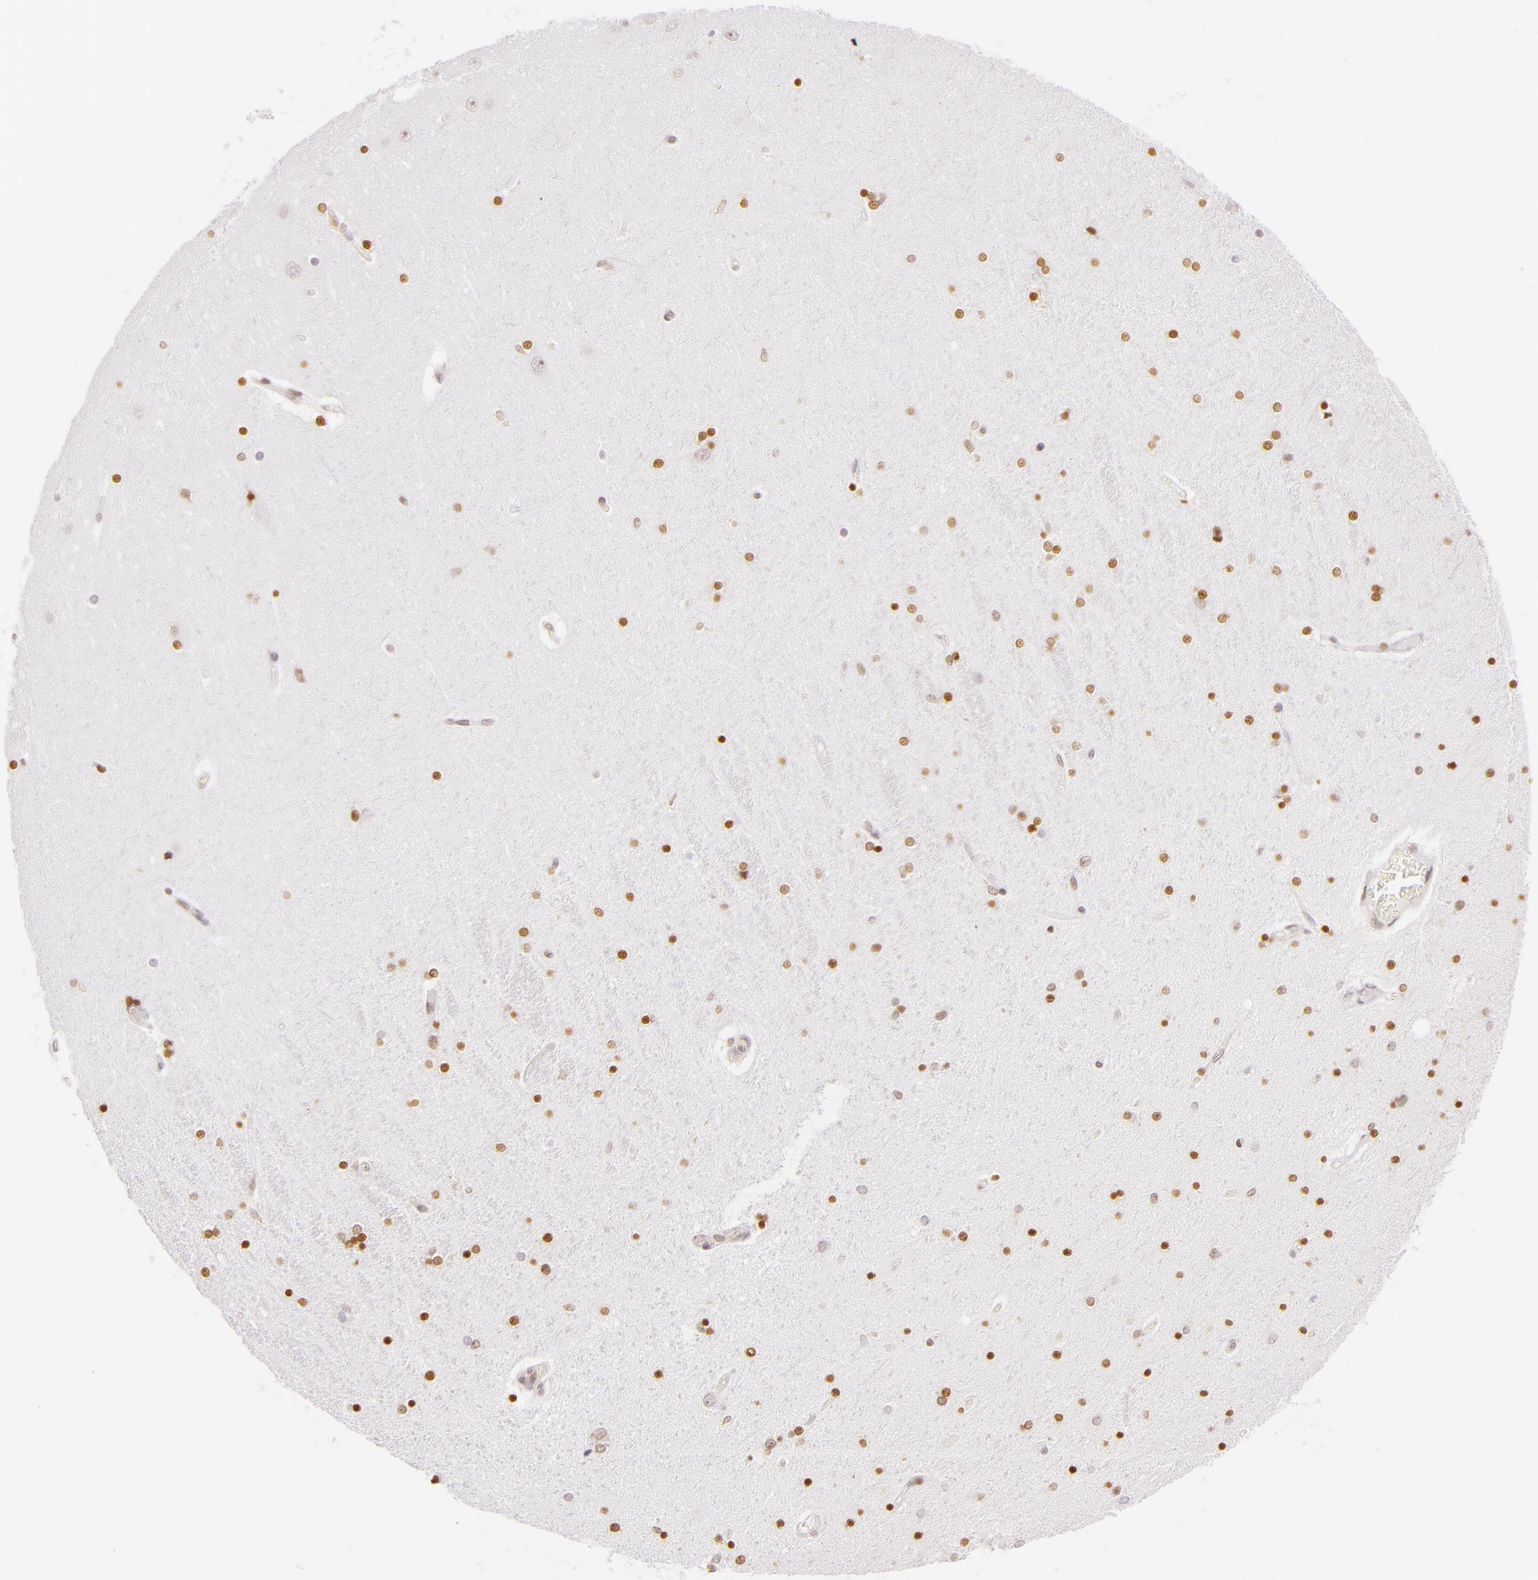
{"staining": {"intensity": "moderate", "quantity": ">75%", "location": "cytoplasmic/membranous,nuclear"}, "tissue": "hippocampus", "cell_type": "Glial cells", "image_type": "normal", "snomed": [{"axis": "morphology", "description": "Normal tissue, NOS"}, {"axis": "topography", "description": "Hippocampus"}], "caption": "Immunohistochemistry histopathology image of normal hippocampus: hippocampus stained using immunohistochemistry (IHC) displays medium levels of moderate protein expression localized specifically in the cytoplasmic/membranous,nuclear of glial cells, appearing as a cytoplasmic/membranous,nuclear brown color.", "gene": "ENSG00000290315", "patient": {"sex": "female", "age": 54}}